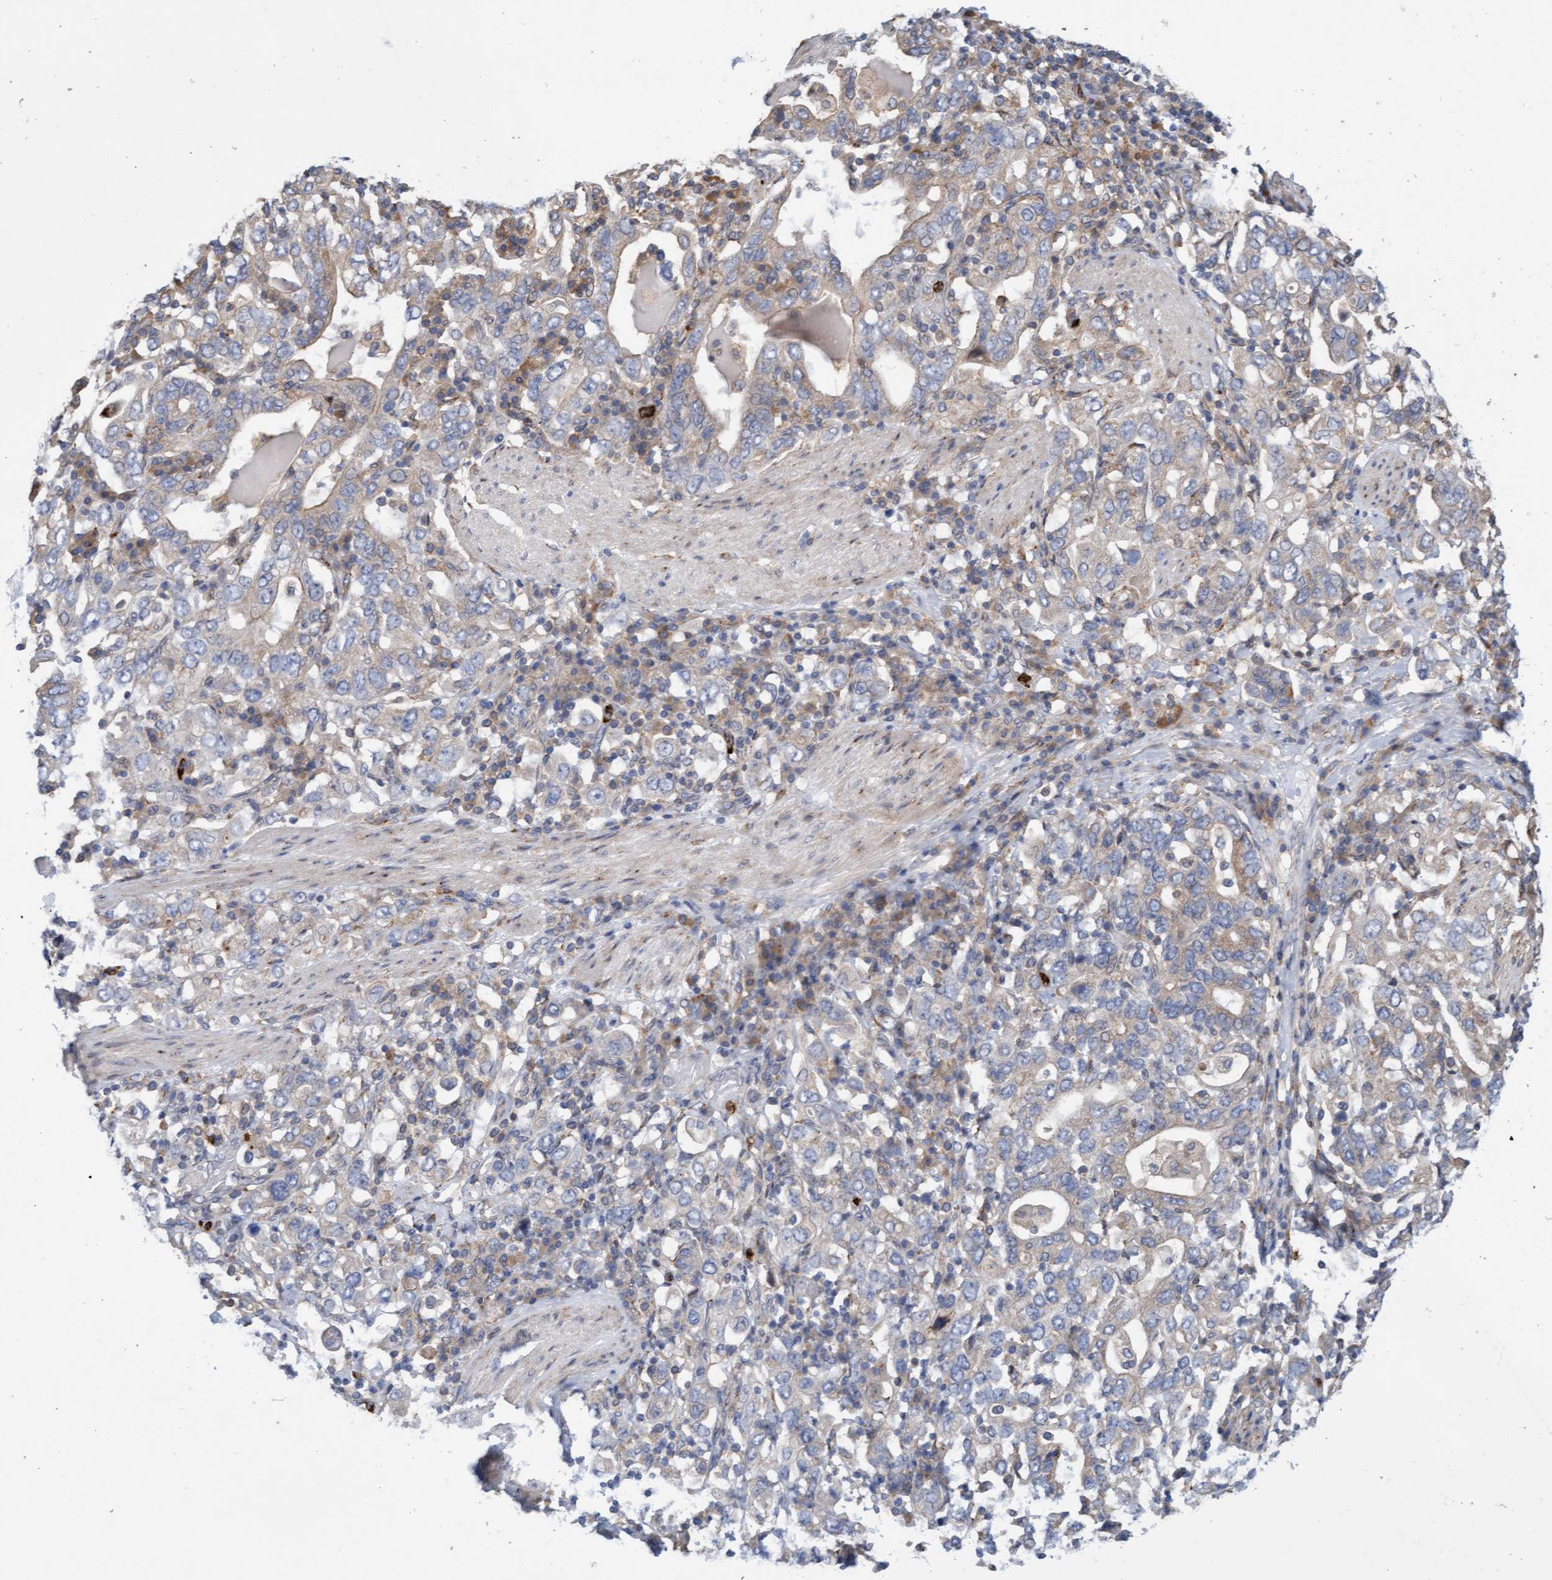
{"staining": {"intensity": "weak", "quantity": "<25%", "location": "cytoplasmic/membranous"}, "tissue": "stomach cancer", "cell_type": "Tumor cells", "image_type": "cancer", "snomed": [{"axis": "morphology", "description": "Adenocarcinoma, NOS"}, {"axis": "topography", "description": "Stomach, upper"}], "caption": "High magnification brightfield microscopy of adenocarcinoma (stomach) stained with DAB (3,3'-diaminobenzidine) (brown) and counterstained with hematoxylin (blue): tumor cells show no significant expression. (DAB immunohistochemistry visualized using brightfield microscopy, high magnification).", "gene": "MMP8", "patient": {"sex": "male", "age": 62}}